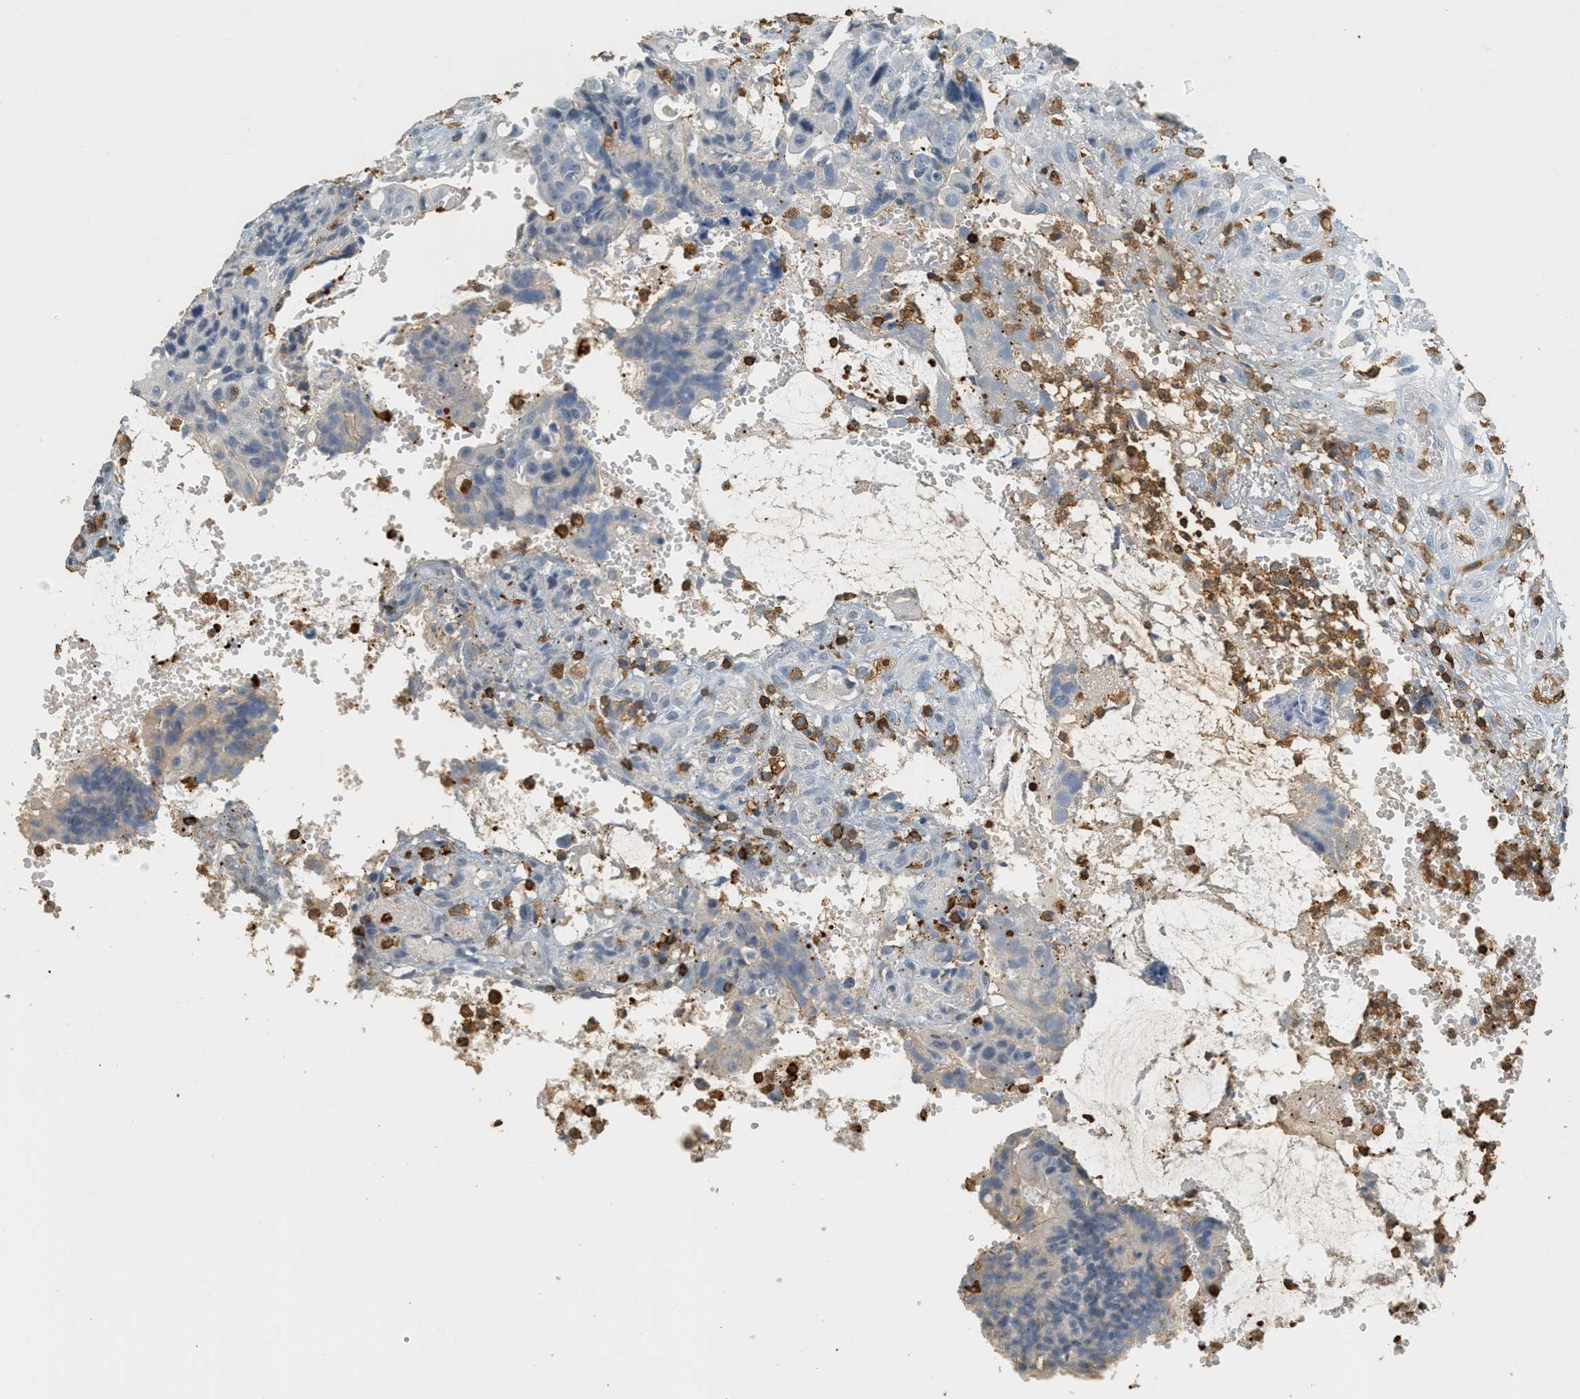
{"staining": {"intensity": "negative", "quantity": "none", "location": "none"}, "tissue": "colorectal cancer", "cell_type": "Tumor cells", "image_type": "cancer", "snomed": [{"axis": "morphology", "description": "Adenocarcinoma, NOS"}, {"axis": "topography", "description": "Colon"}], "caption": "IHC micrograph of colorectal cancer (adenocarcinoma) stained for a protein (brown), which exhibits no staining in tumor cells.", "gene": "LSP1", "patient": {"sex": "female", "age": 57}}